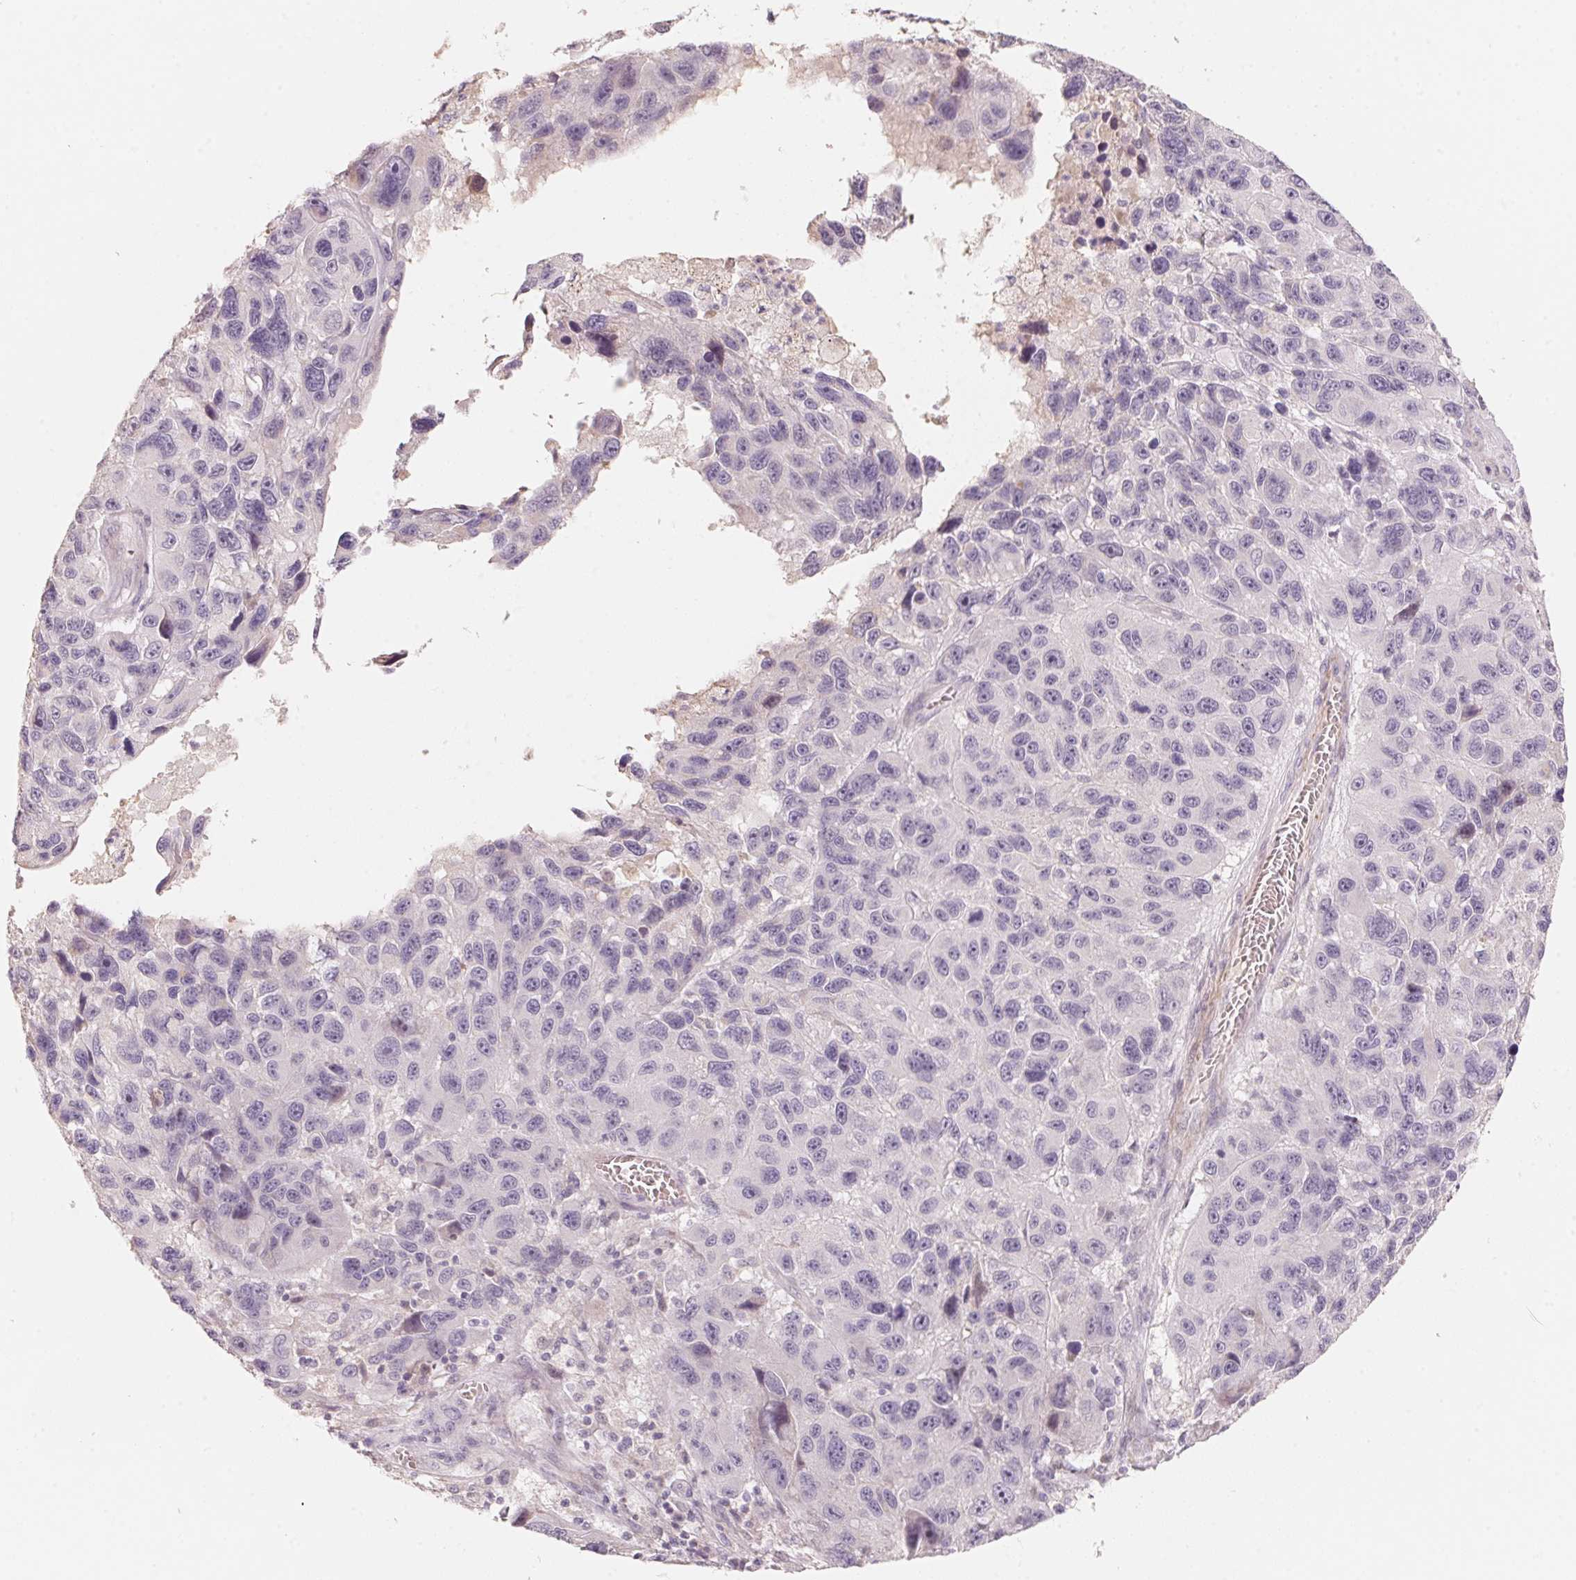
{"staining": {"intensity": "negative", "quantity": "none", "location": "none"}, "tissue": "melanoma", "cell_type": "Tumor cells", "image_type": "cancer", "snomed": [{"axis": "morphology", "description": "Malignant melanoma, NOS"}, {"axis": "topography", "description": "Skin"}], "caption": "IHC micrograph of human melanoma stained for a protein (brown), which shows no positivity in tumor cells.", "gene": "TP53AIP1", "patient": {"sex": "male", "age": 53}}